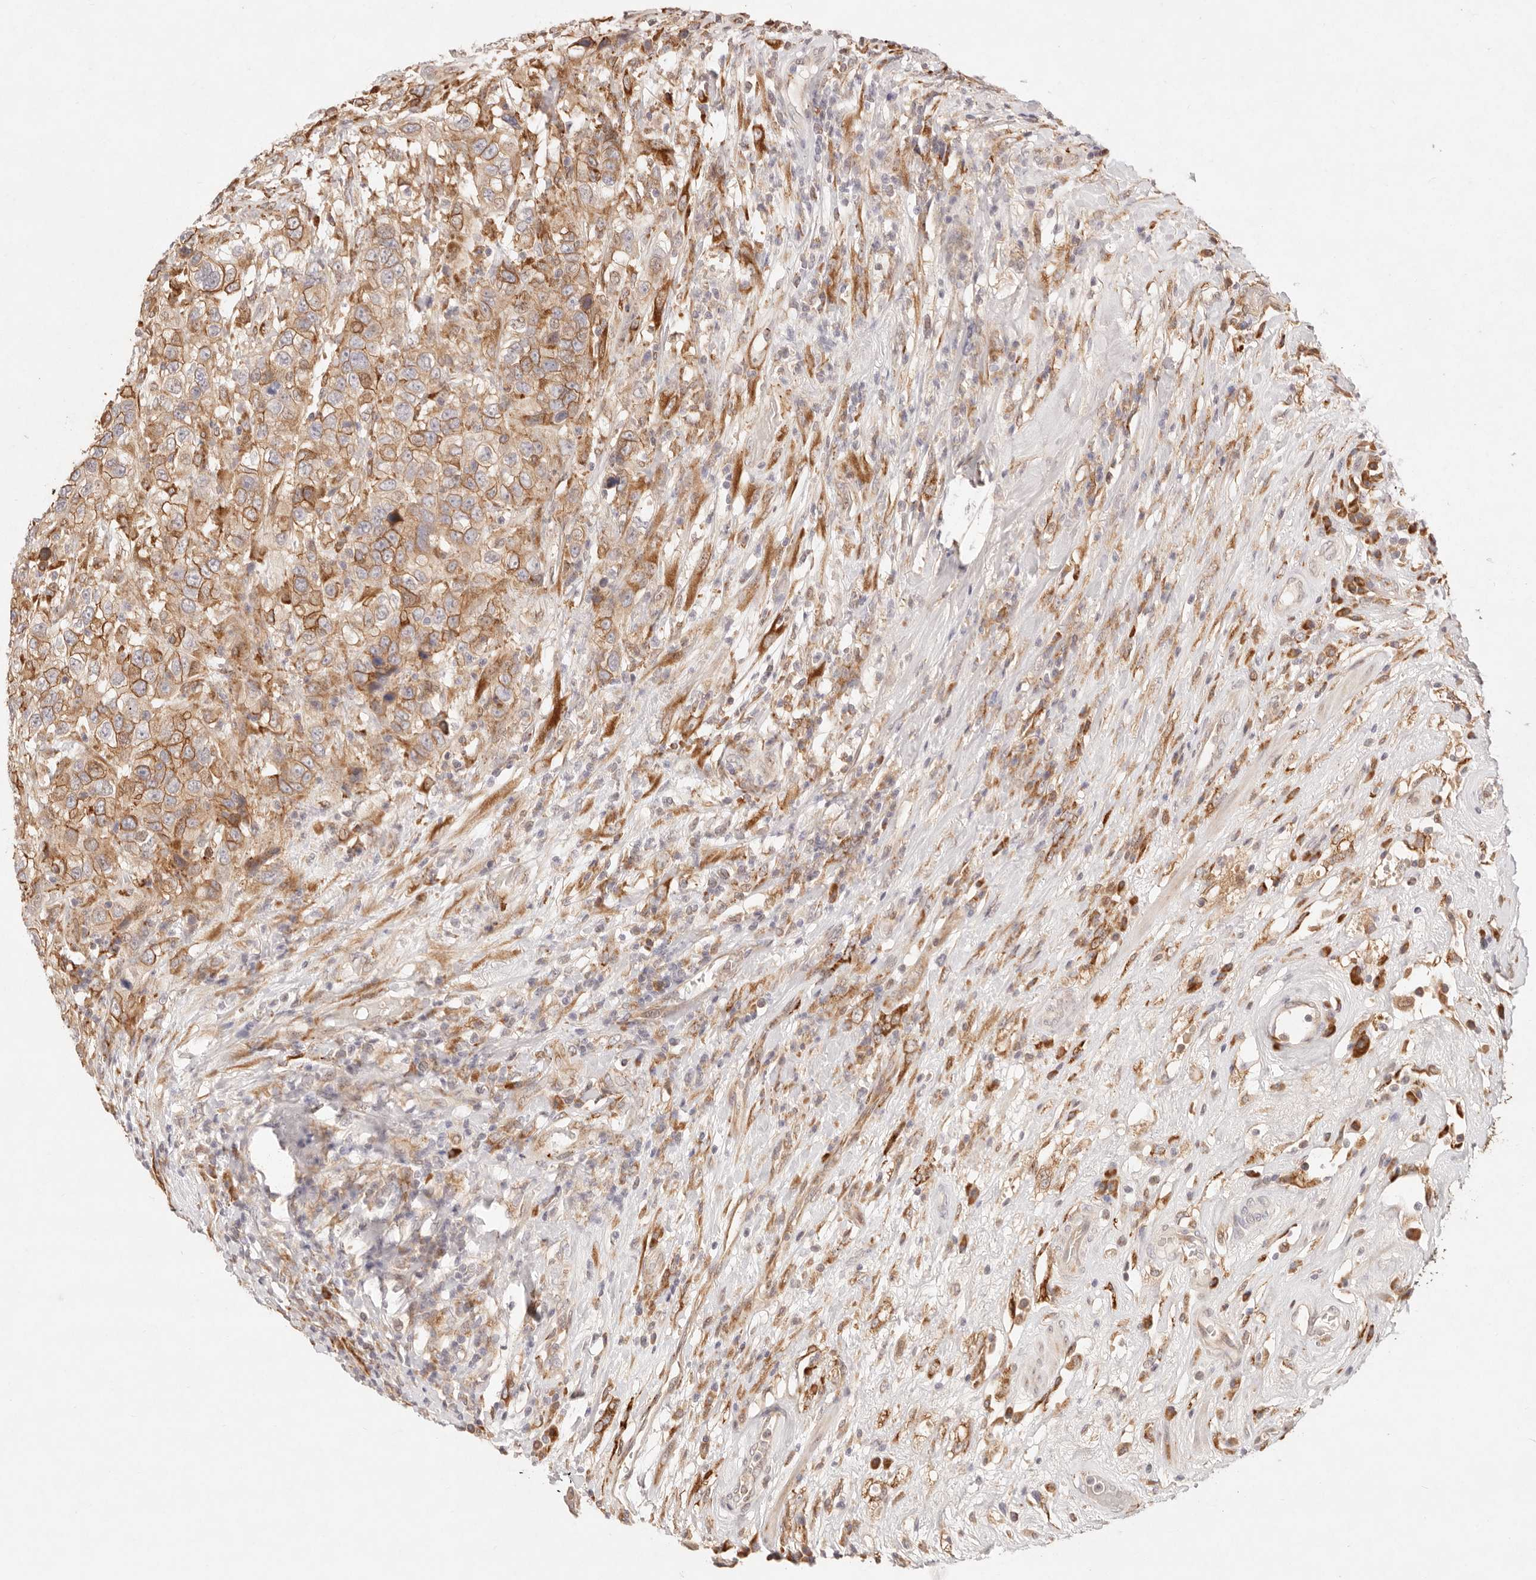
{"staining": {"intensity": "moderate", "quantity": "<25%", "location": "cytoplasmic/membranous"}, "tissue": "urothelial cancer", "cell_type": "Tumor cells", "image_type": "cancer", "snomed": [{"axis": "morphology", "description": "Urothelial carcinoma, High grade"}, {"axis": "topography", "description": "Urinary bladder"}], "caption": "Tumor cells display low levels of moderate cytoplasmic/membranous staining in about <25% of cells in human high-grade urothelial carcinoma.", "gene": "C1orf127", "patient": {"sex": "female", "age": 80}}